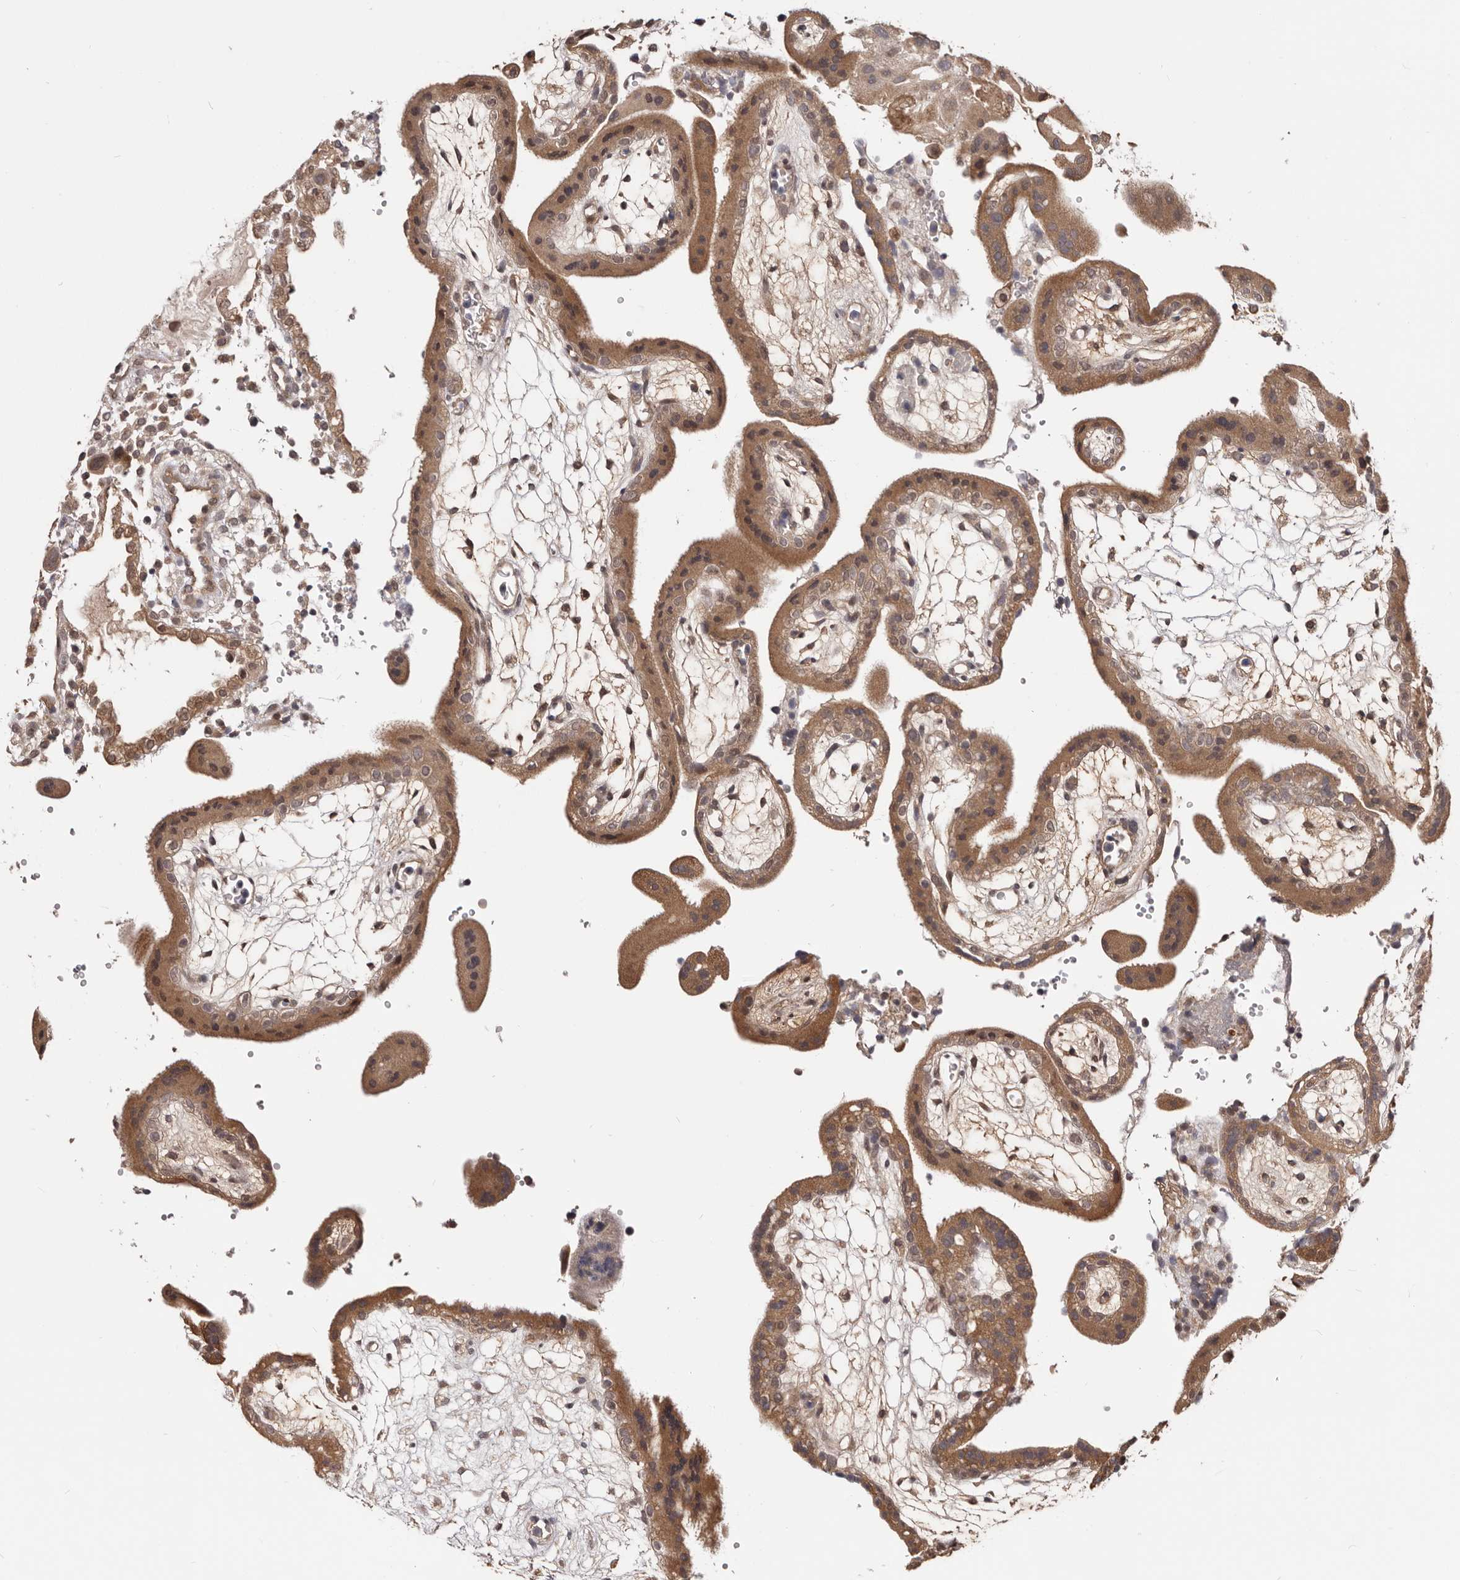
{"staining": {"intensity": "moderate", "quantity": ">75%", "location": "cytoplasmic/membranous"}, "tissue": "placenta", "cell_type": "Trophoblastic cells", "image_type": "normal", "snomed": [{"axis": "morphology", "description": "Normal tissue, NOS"}, {"axis": "topography", "description": "Placenta"}], "caption": "This image demonstrates normal placenta stained with IHC to label a protein in brown. The cytoplasmic/membranous of trophoblastic cells show moderate positivity for the protein. Nuclei are counter-stained blue.", "gene": "MDP1", "patient": {"sex": "female", "age": 18}}